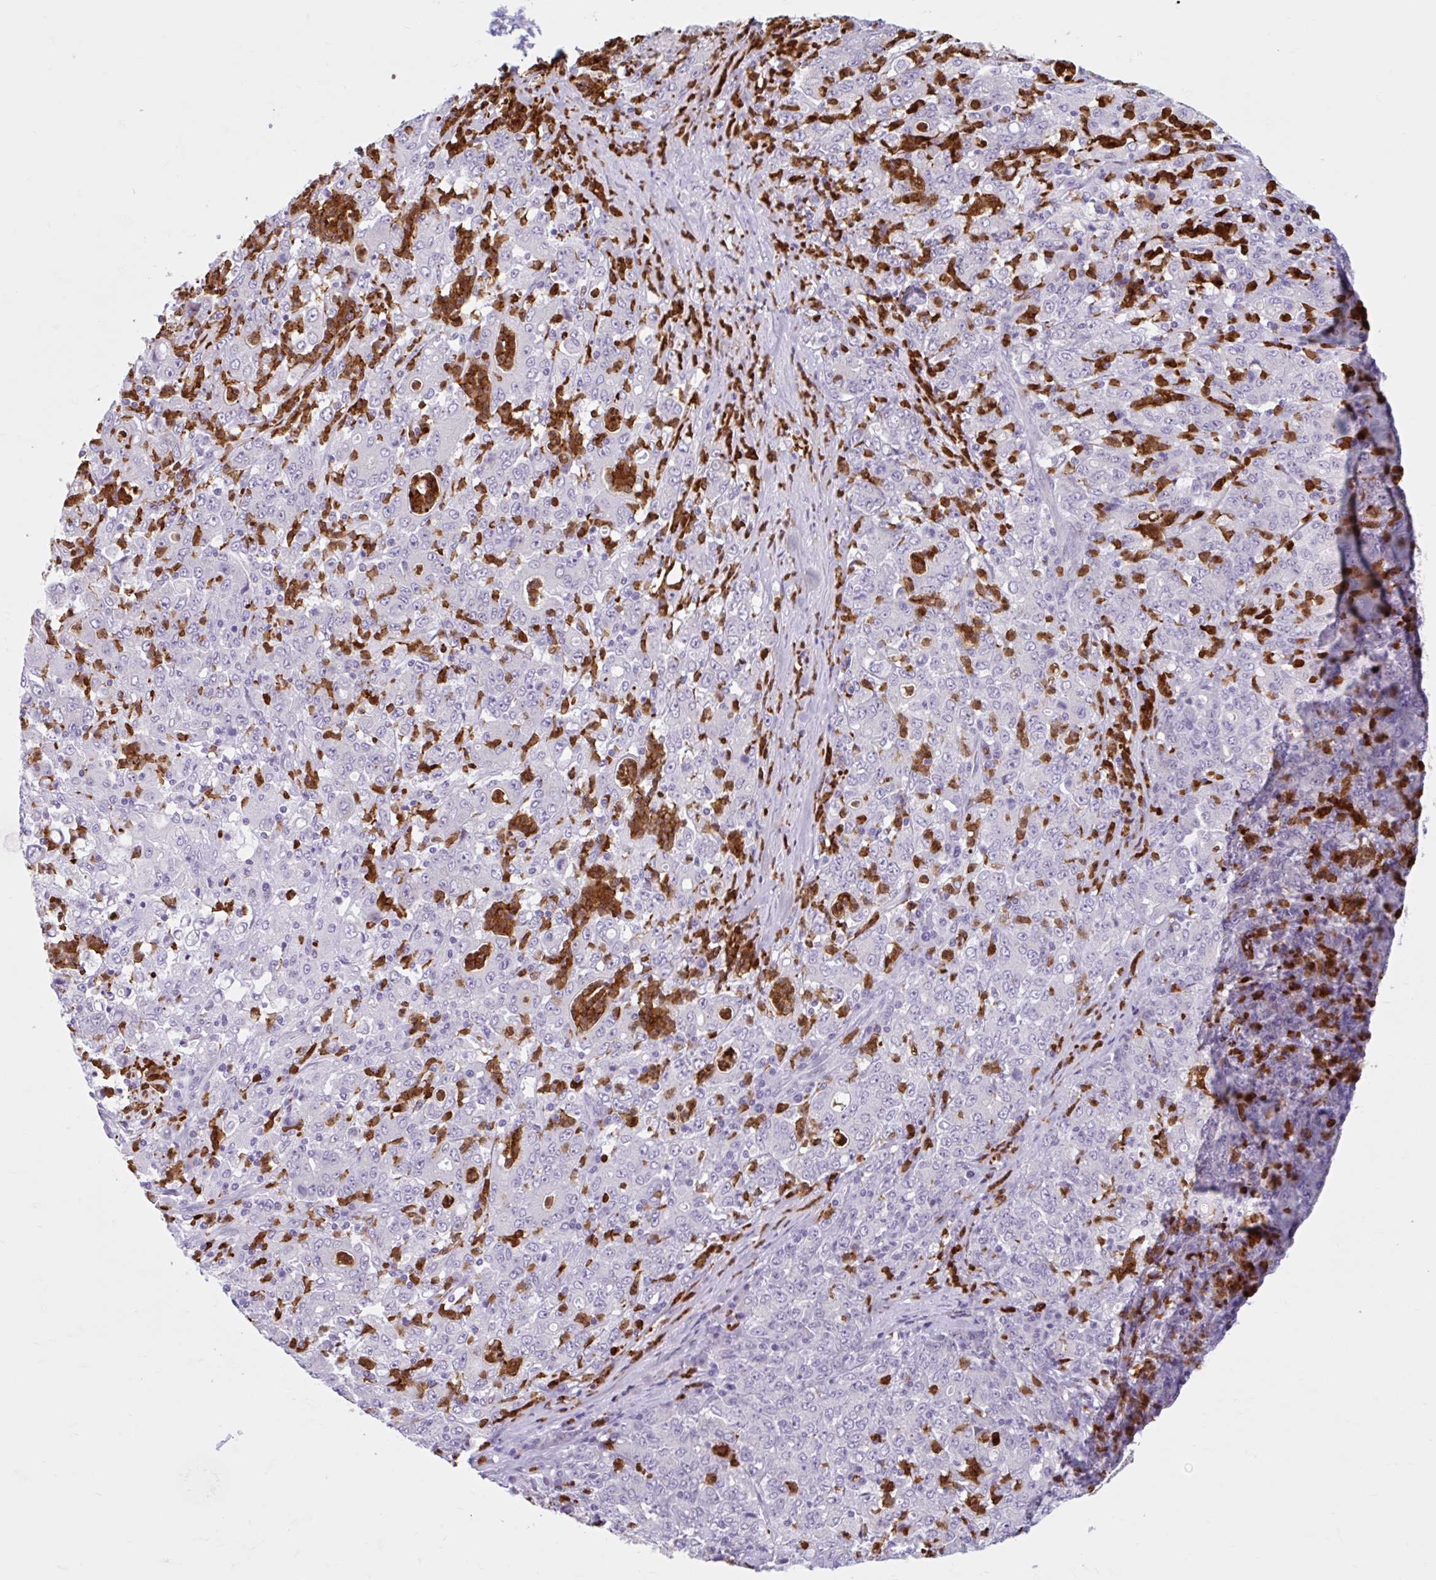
{"staining": {"intensity": "negative", "quantity": "none", "location": "none"}, "tissue": "stomach cancer", "cell_type": "Tumor cells", "image_type": "cancer", "snomed": [{"axis": "morphology", "description": "Adenocarcinoma, NOS"}, {"axis": "topography", "description": "Stomach, lower"}], "caption": "This micrograph is of adenocarcinoma (stomach) stained with immunohistochemistry to label a protein in brown with the nuclei are counter-stained blue. There is no staining in tumor cells.", "gene": "CEP120", "patient": {"sex": "female", "age": 71}}